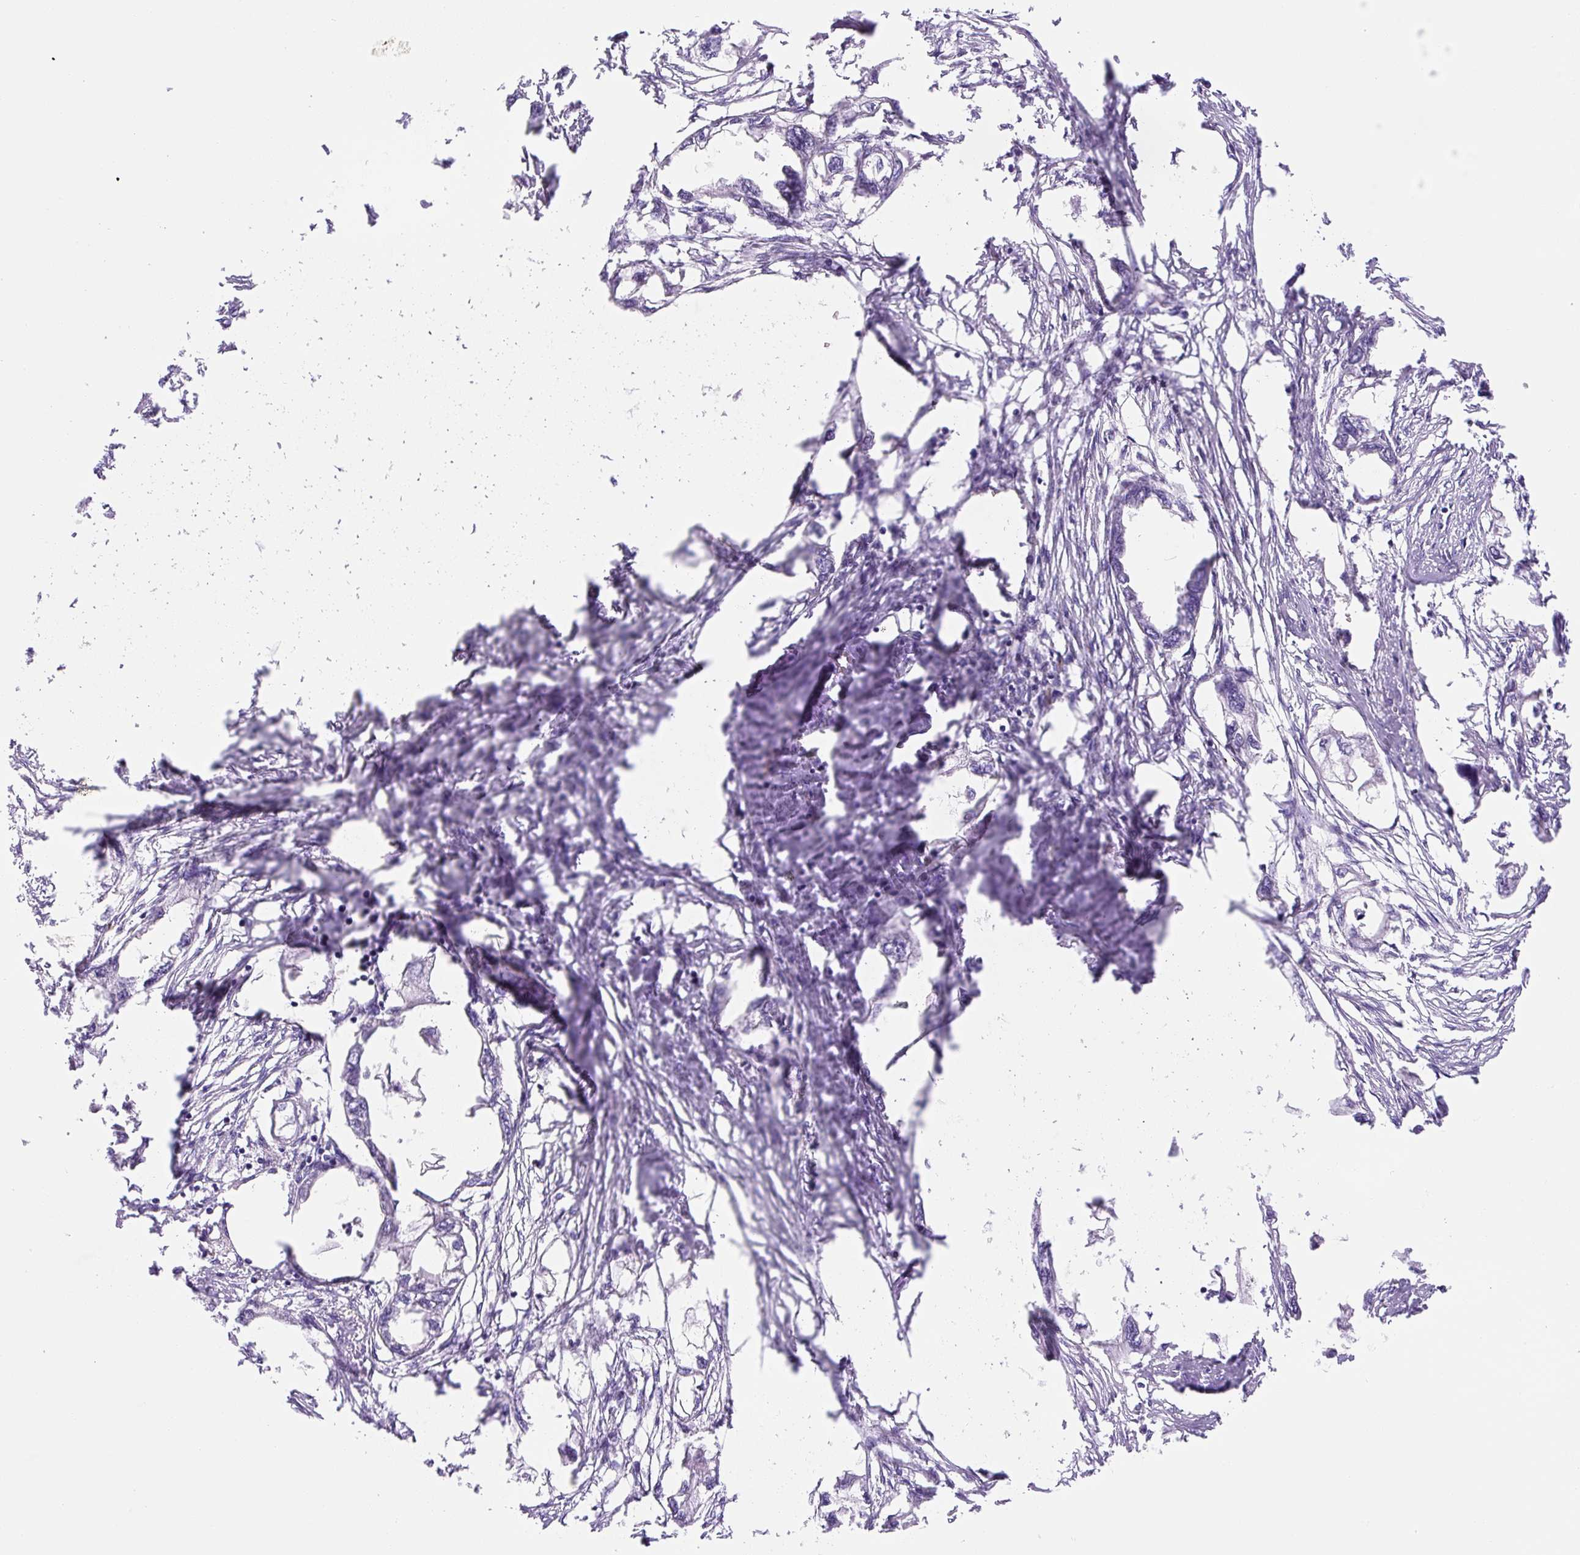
{"staining": {"intensity": "negative", "quantity": "none", "location": "none"}, "tissue": "endometrial cancer", "cell_type": "Tumor cells", "image_type": "cancer", "snomed": [{"axis": "morphology", "description": "Adenocarcinoma, NOS"}, {"axis": "morphology", "description": "Adenocarcinoma, metastatic, NOS"}, {"axis": "topography", "description": "Adipose tissue"}, {"axis": "topography", "description": "Endometrium"}], "caption": "Tumor cells are negative for brown protein staining in endometrial cancer (metastatic adenocarcinoma).", "gene": "ASB4", "patient": {"sex": "female", "age": 67}}